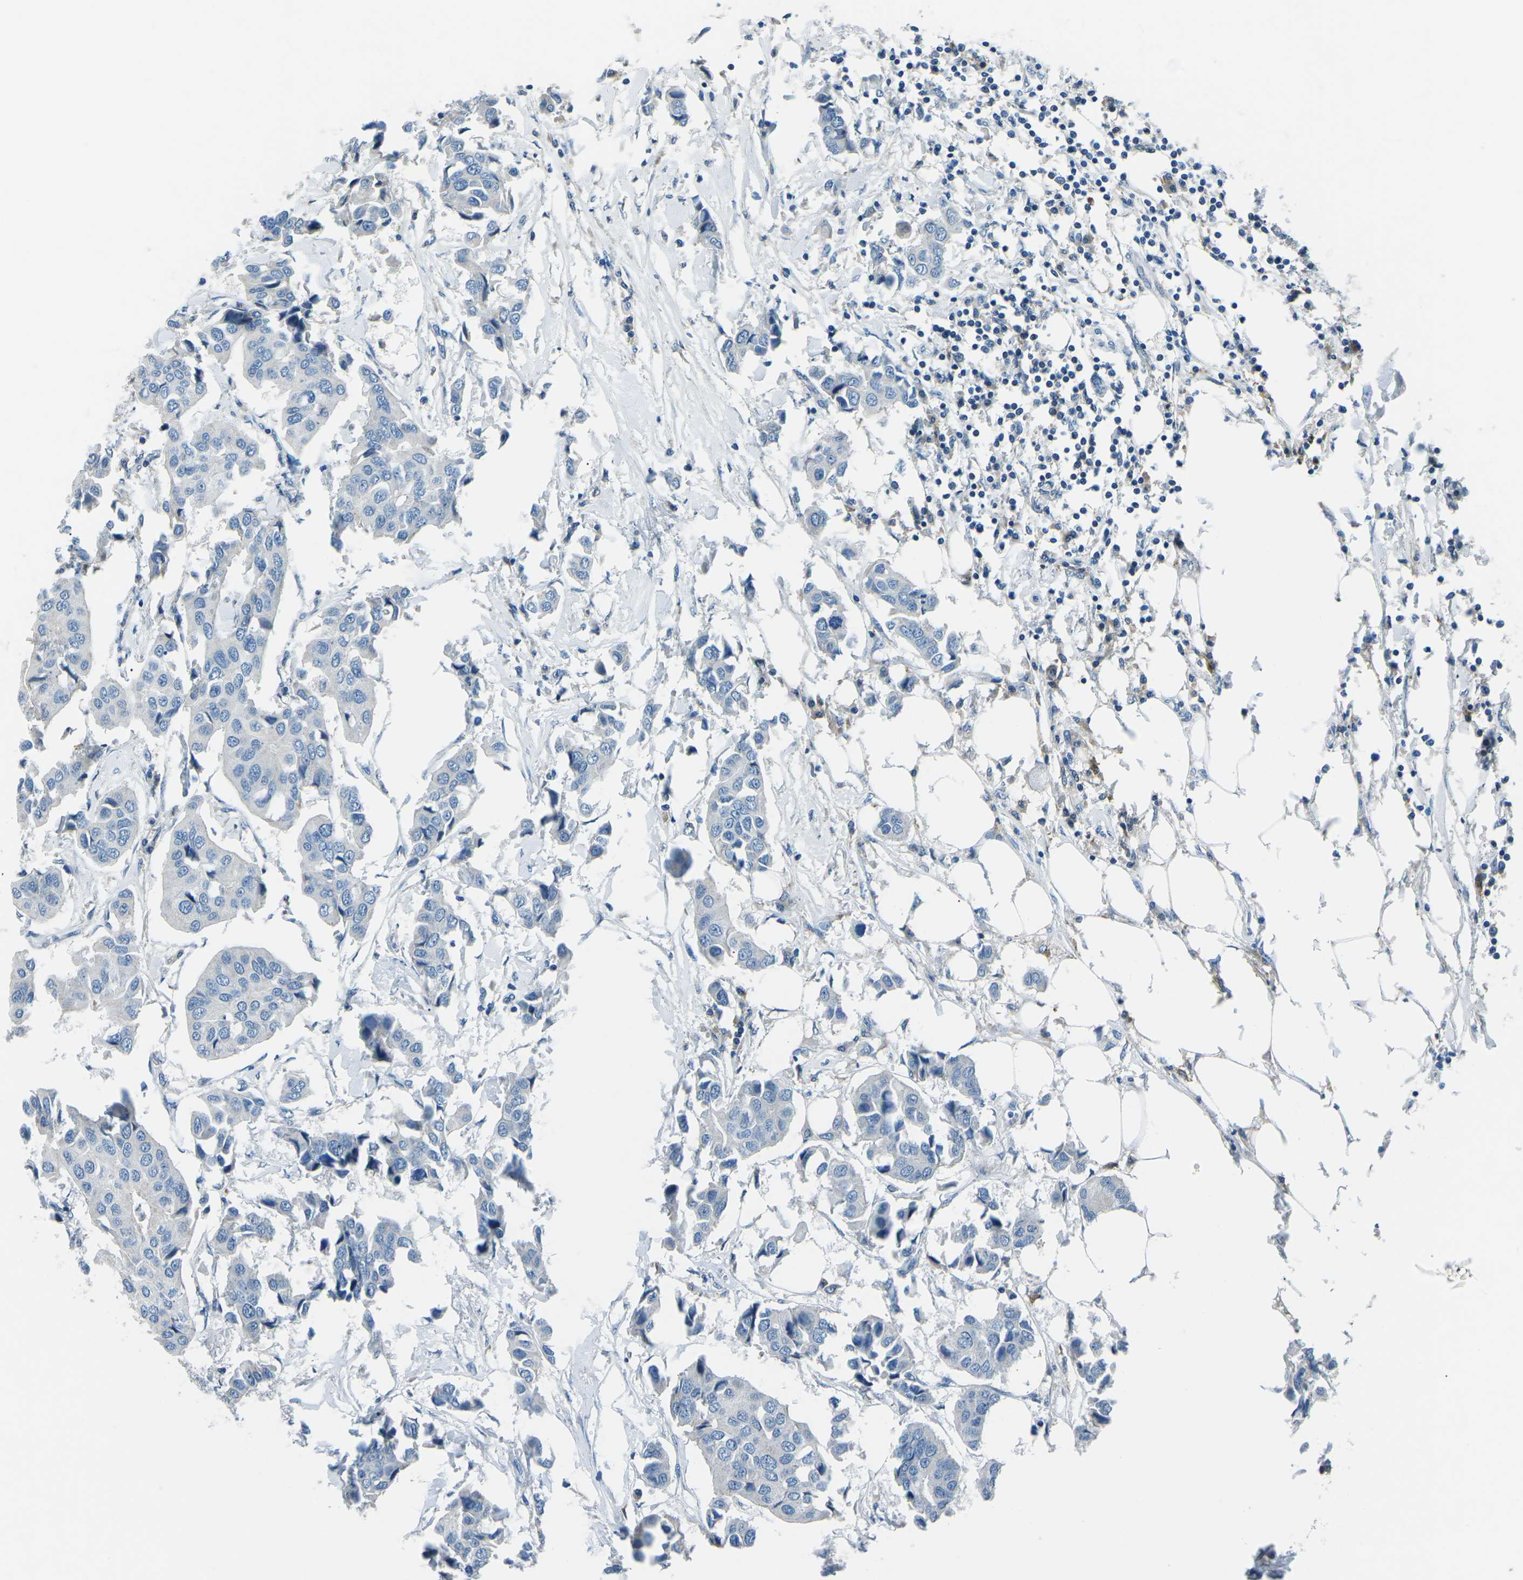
{"staining": {"intensity": "negative", "quantity": "none", "location": "none"}, "tissue": "breast cancer", "cell_type": "Tumor cells", "image_type": "cancer", "snomed": [{"axis": "morphology", "description": "Duct carcinoma"}, {"axis": "topography", "description": "Breast"}], "caption": "Intraductal carcinoma (breast) stained for a protein using IHC displays no positivity tumor cells.", "gene": "CD1D", "patient": {"sex": "female", "age": 80}}